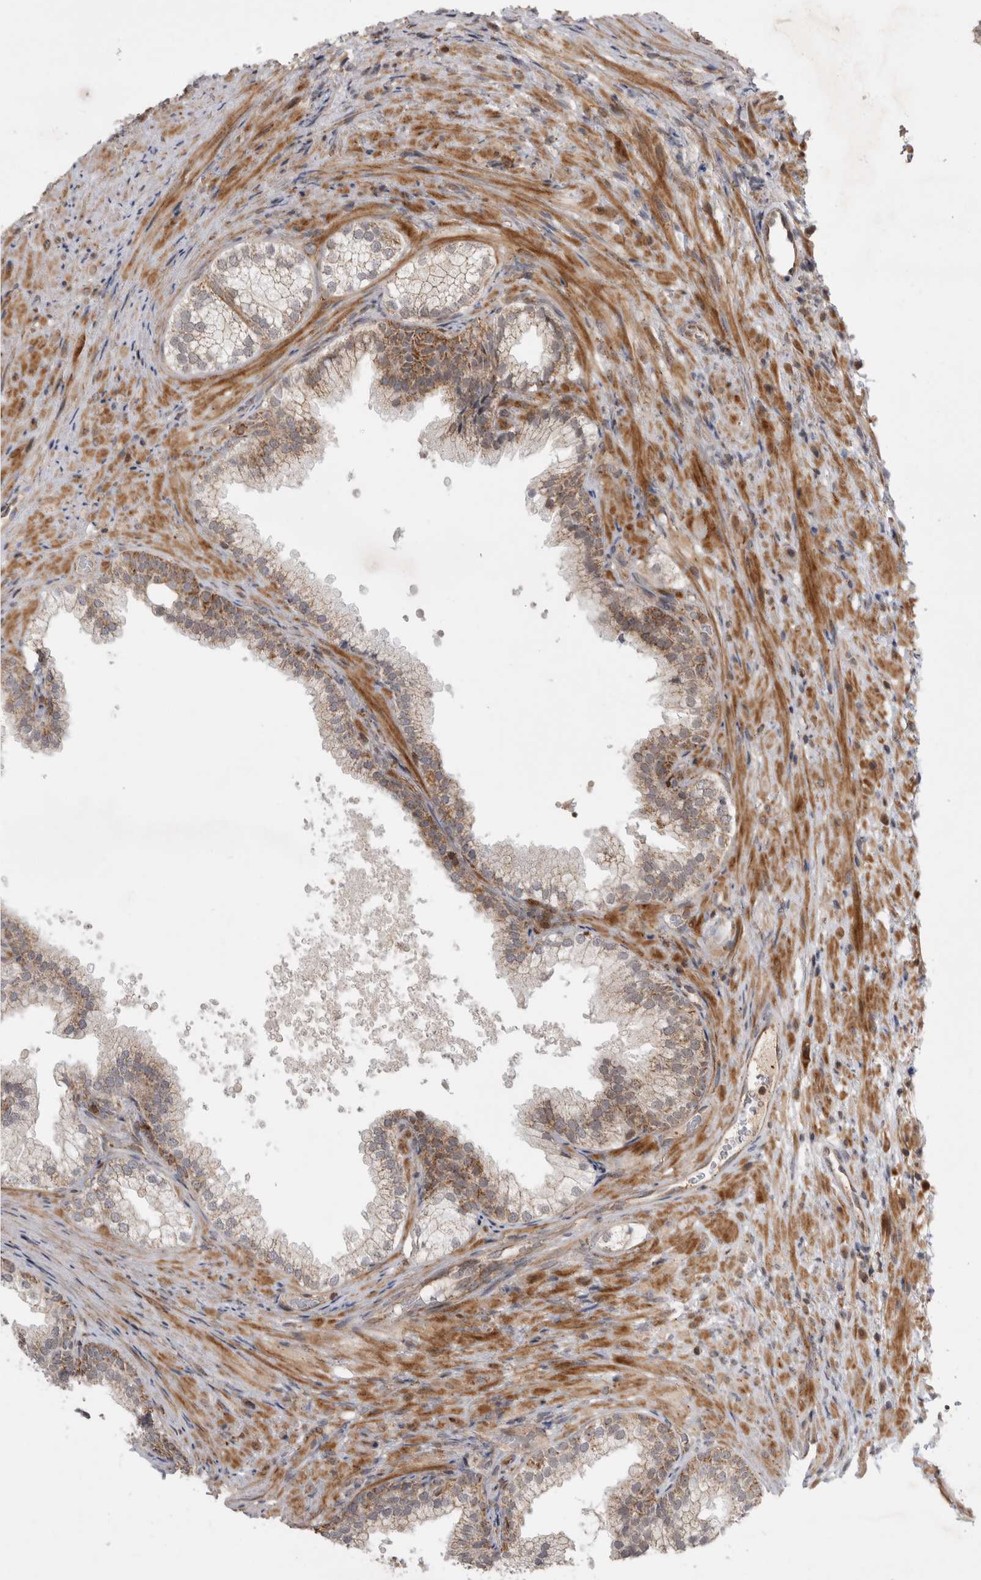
{"staining": {"intensity": "moderate", "quantity": "<25%", "location": "cytoplasmic/membranous"}, "tissue": "prostate", "cell_type": "Glandular cells", "image_type": "normal", "snomed": [{"axis": "morphology", "description": "Normal tissue, NOS"}, {"axis": "topography", "description": "Prostate"}], "caption": "IHC of unremarkable human prostate exhibits low levels of moderate cytoplasmic/membranous positivity in approximately <25% of glandular cells.", "gene": "KCNIP1", "patient": {"sex": "male", "age": 76}}